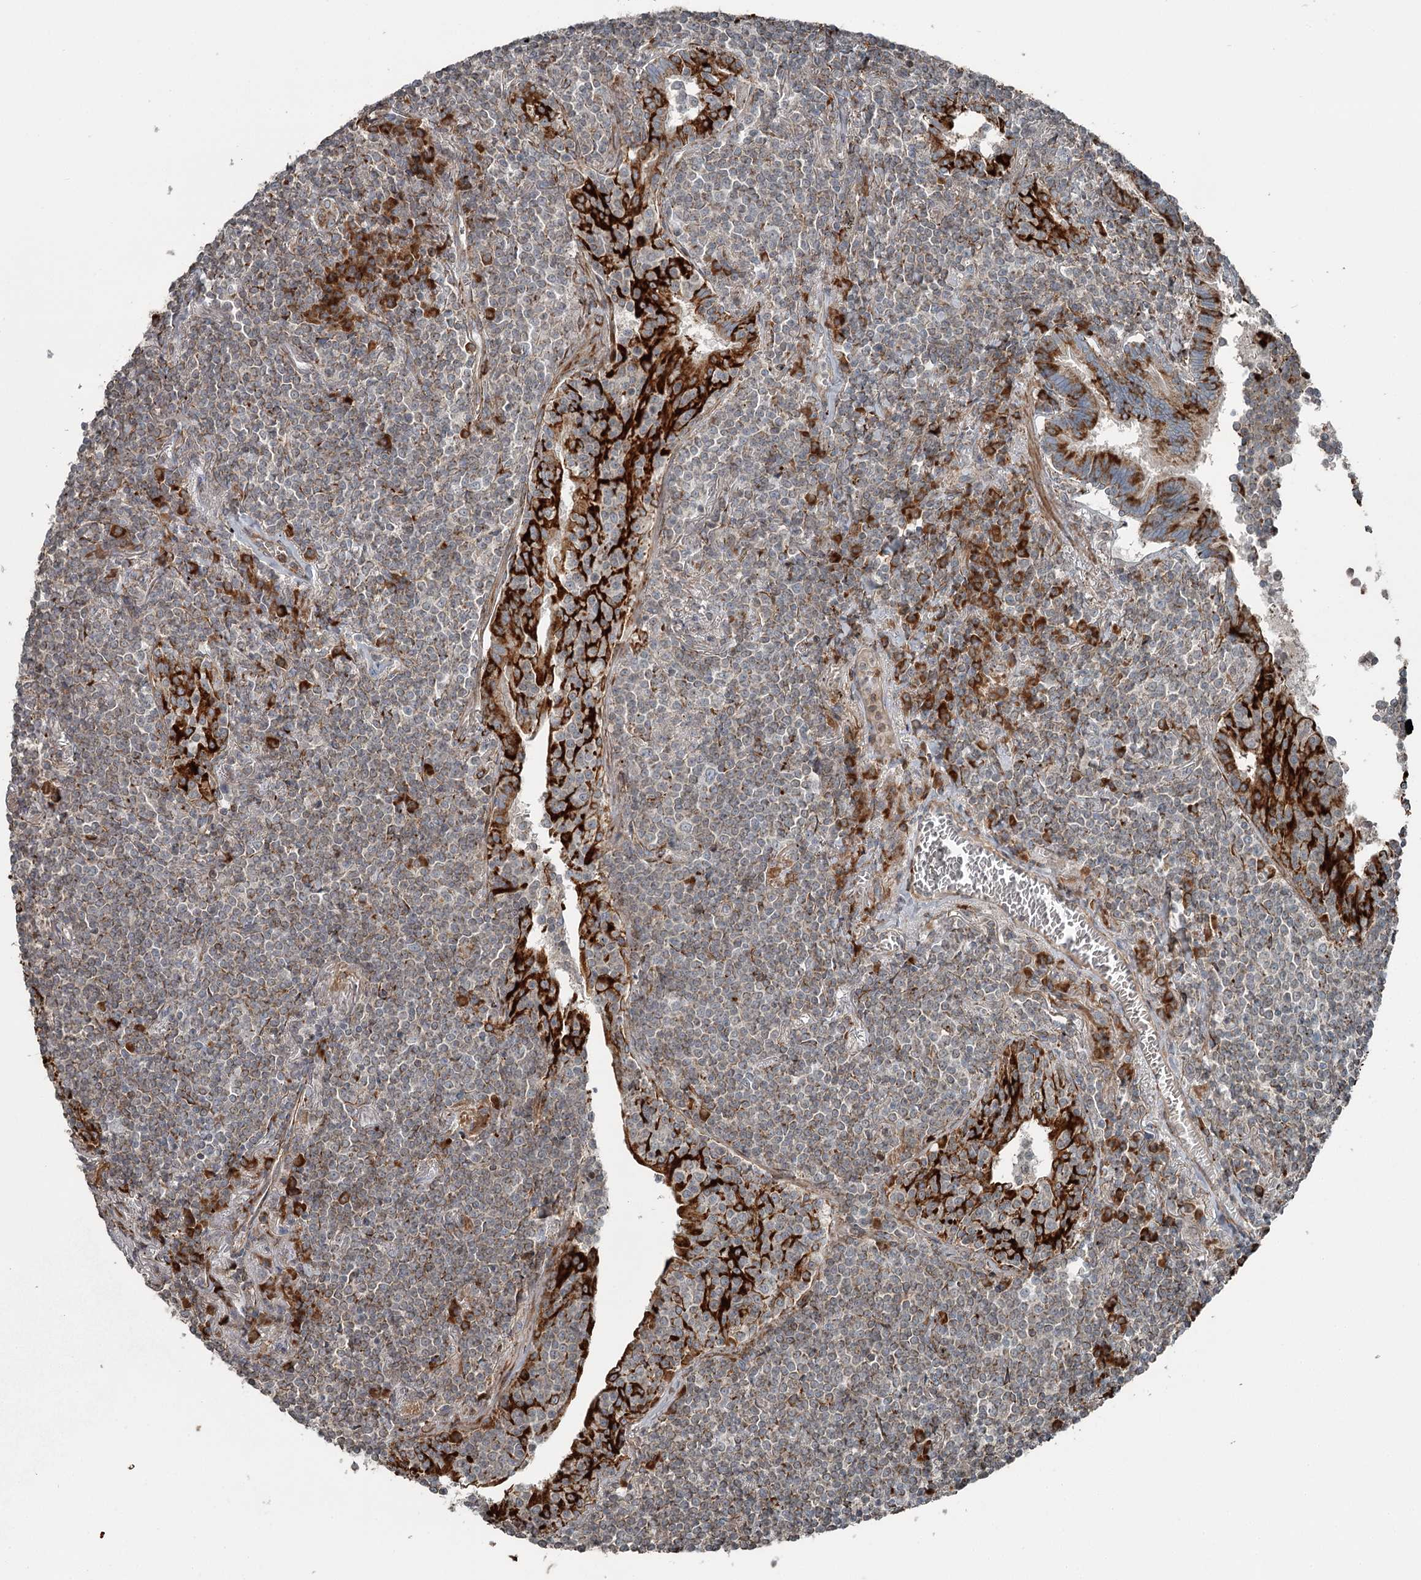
{"staining": {"intensity": "weak", "quantity": ">75%", "location": "cytoplasmic/membranous"}, "tissue": "lymphoma", "cell_type": "Tumor cells", "image_type": "cancer", "snomed": [{"axis": "morphology", "description": "Malignant lymphoma, non-Hodgkin's type, Low grade"}, {"axis": "topography", "description": "Lung"}], "caption": "Human low-grade malignant lymphoma, non-Hodgkin's type stained with a protein marker reveals weak staining in tumor cells.", "gene": "RASSF8", "patient": {"sex": "female", "age": 71}}